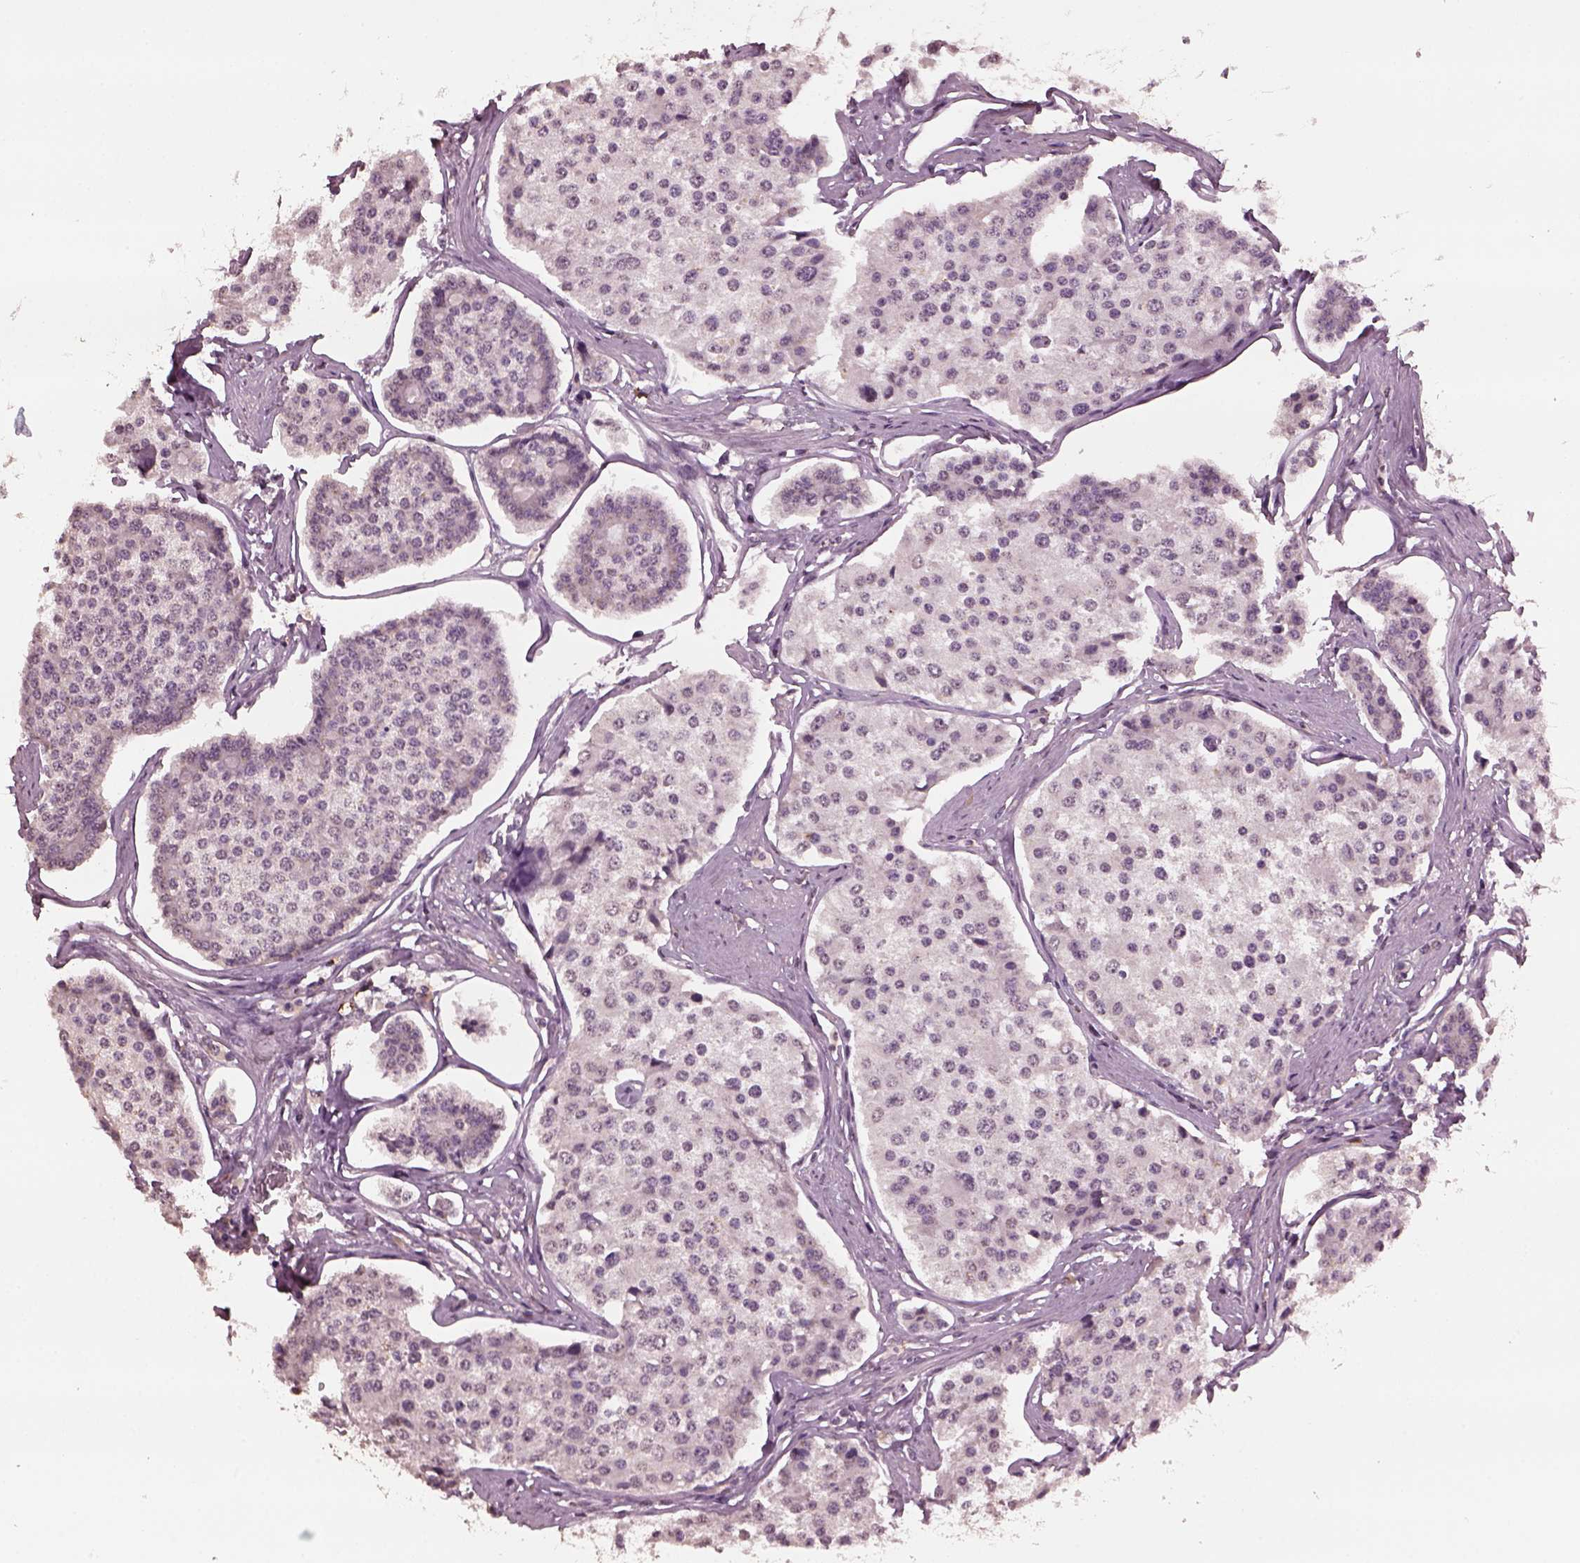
{"staining": {"intensity": "negative", "quantity": "none", "location": "none"}, "tissue": "carcinoid", "cell_type": "Tumor cells", "image_type": "cancer", "snomed": [{"axis": "morphology", "description": "Carcinoid, malignant, NOS"}, {"axis": "topography", "description": "Small intestine"}], "caption": "DAB immunohistochemical staining of human carcinoid reveals no significant expression in tumor cells.", "gene": "IL18RAP", "patient": {"sex": "female", "age": 65}}